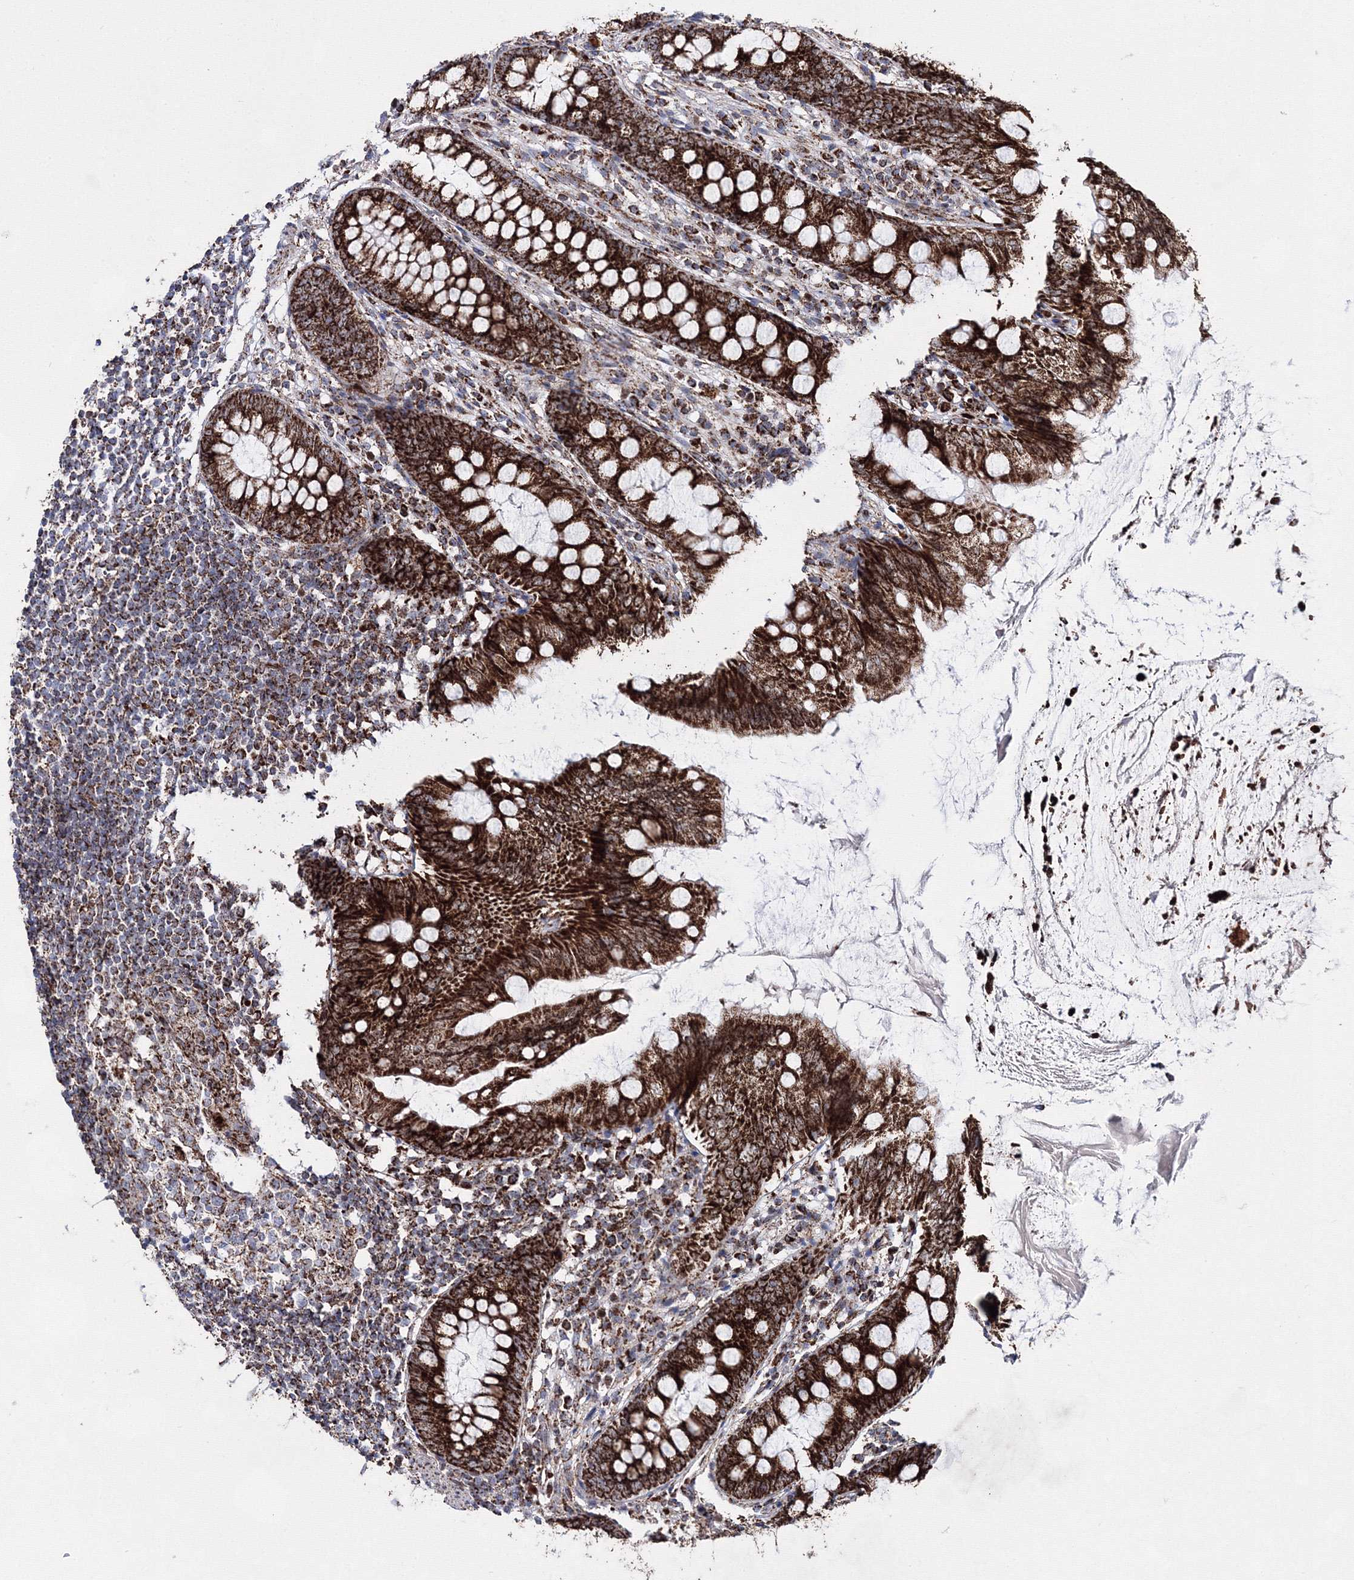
{"staining": {"intensity": "strong", "quantity": ">75%", "location": "cytoplasmic/membranous"}, "tissue": "appendix", "cell_type": "Glandular cells", "image_type": "normal", "snomed": [{"axis": "morphology", "description": "Normal tissue, NOS"}, {"axis": "topography", "description": "Appendix"}], "caption": "IHC histopathology image of benign appendix: appendix stained using immunohistochemistry (IHC) reveals high levels of strong protein expression localized specifically in the cytoplasmic/membranous of glandular cells, appearing as a cytoplasmic/membranous brown color.", "gene": "HADHB", "patient": {"sex": "female", "age": 77}}